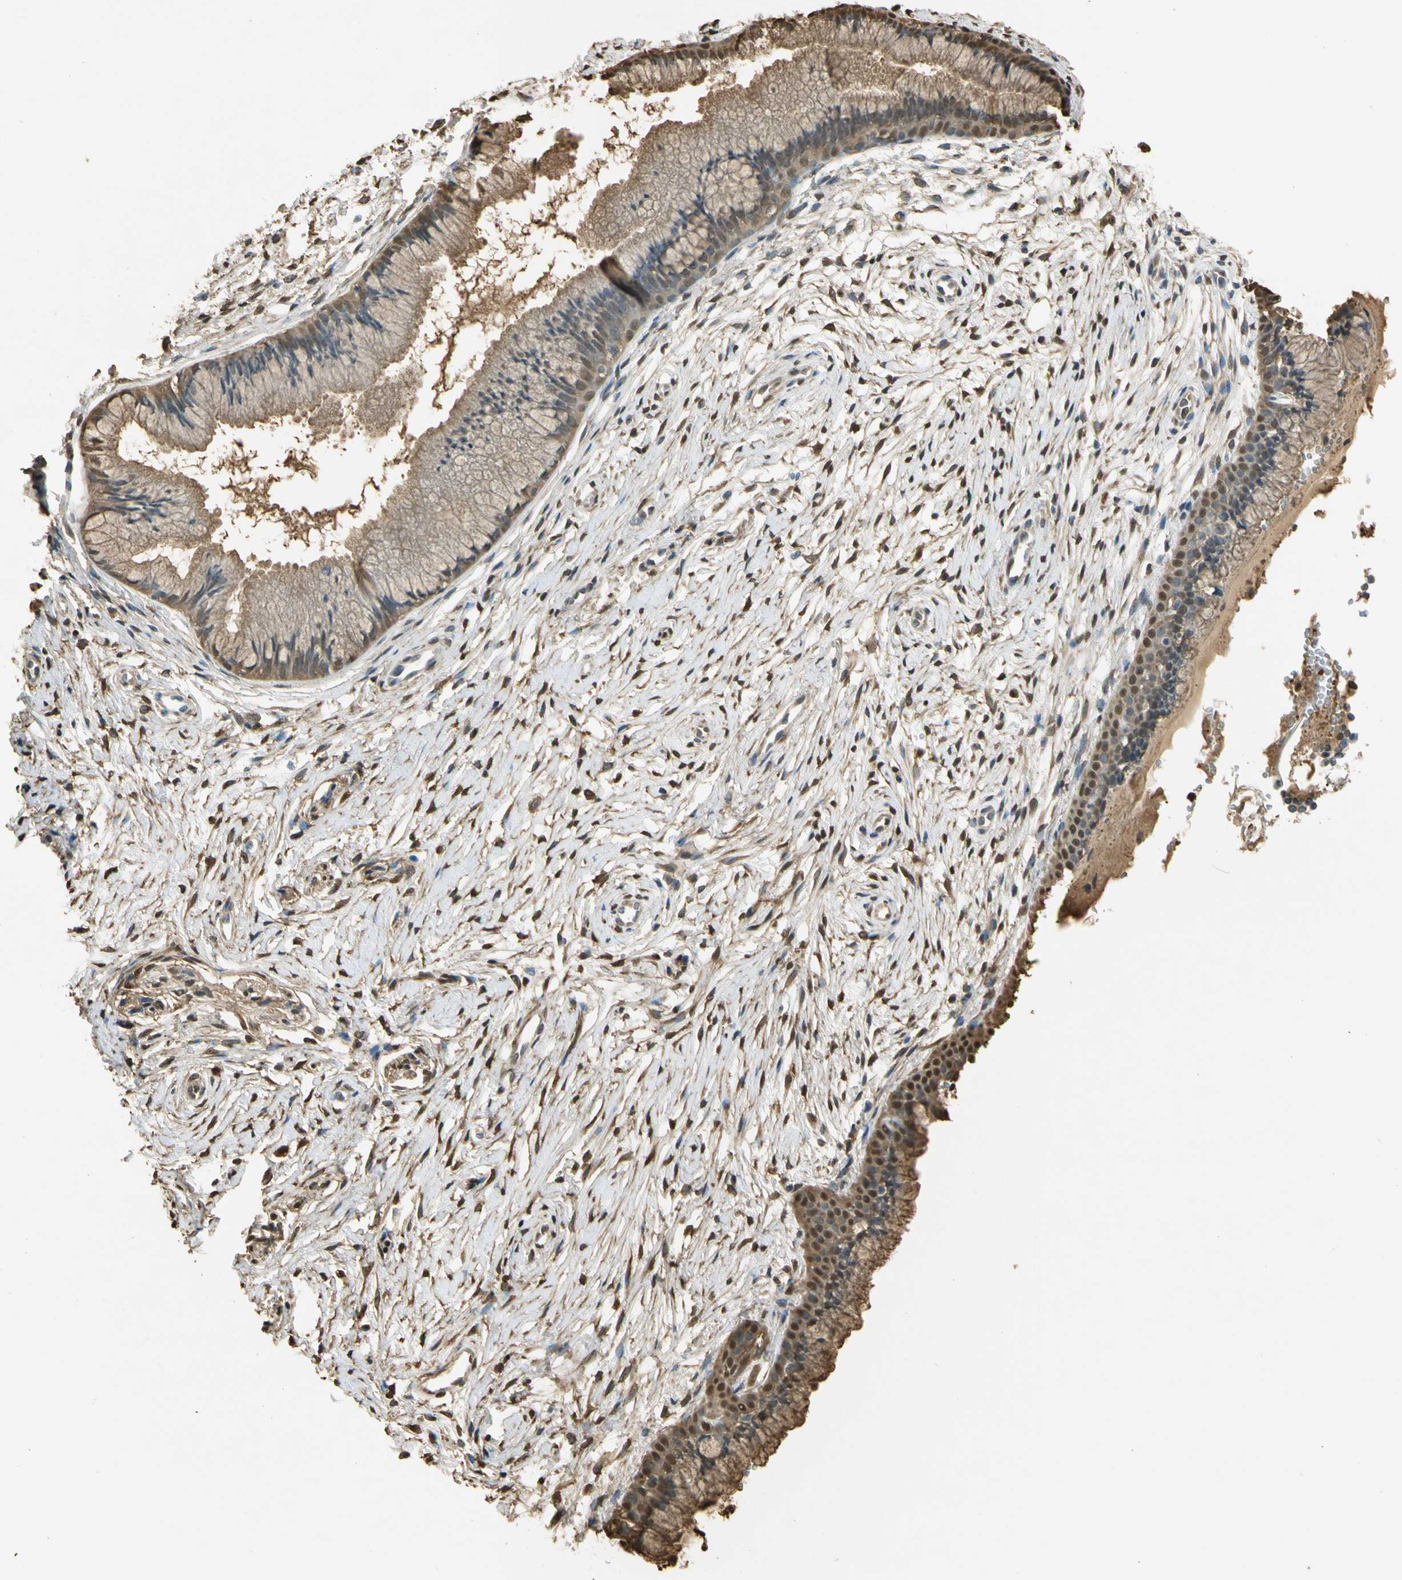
{"staining": {"intensity": "moderate", "quantity": ">75%", "location": "cytoplasmic/membranous,nuclear"}, "tissue": "cervix", "cell_type": "Glandular cells", "image_type": "normal", "snomed": [{"axis": "morphology", "description": "Normal tissue, NOS"}, {"axis": "topography", "description": "Cervix"}], "caption": "A brown stain labels moderate cytoplasmic/membranous,nuclear expression of a protein in glandular cells of benign human cervix.", "gene": "S100A6", "patient": {"sex": "female", "age": 39}}